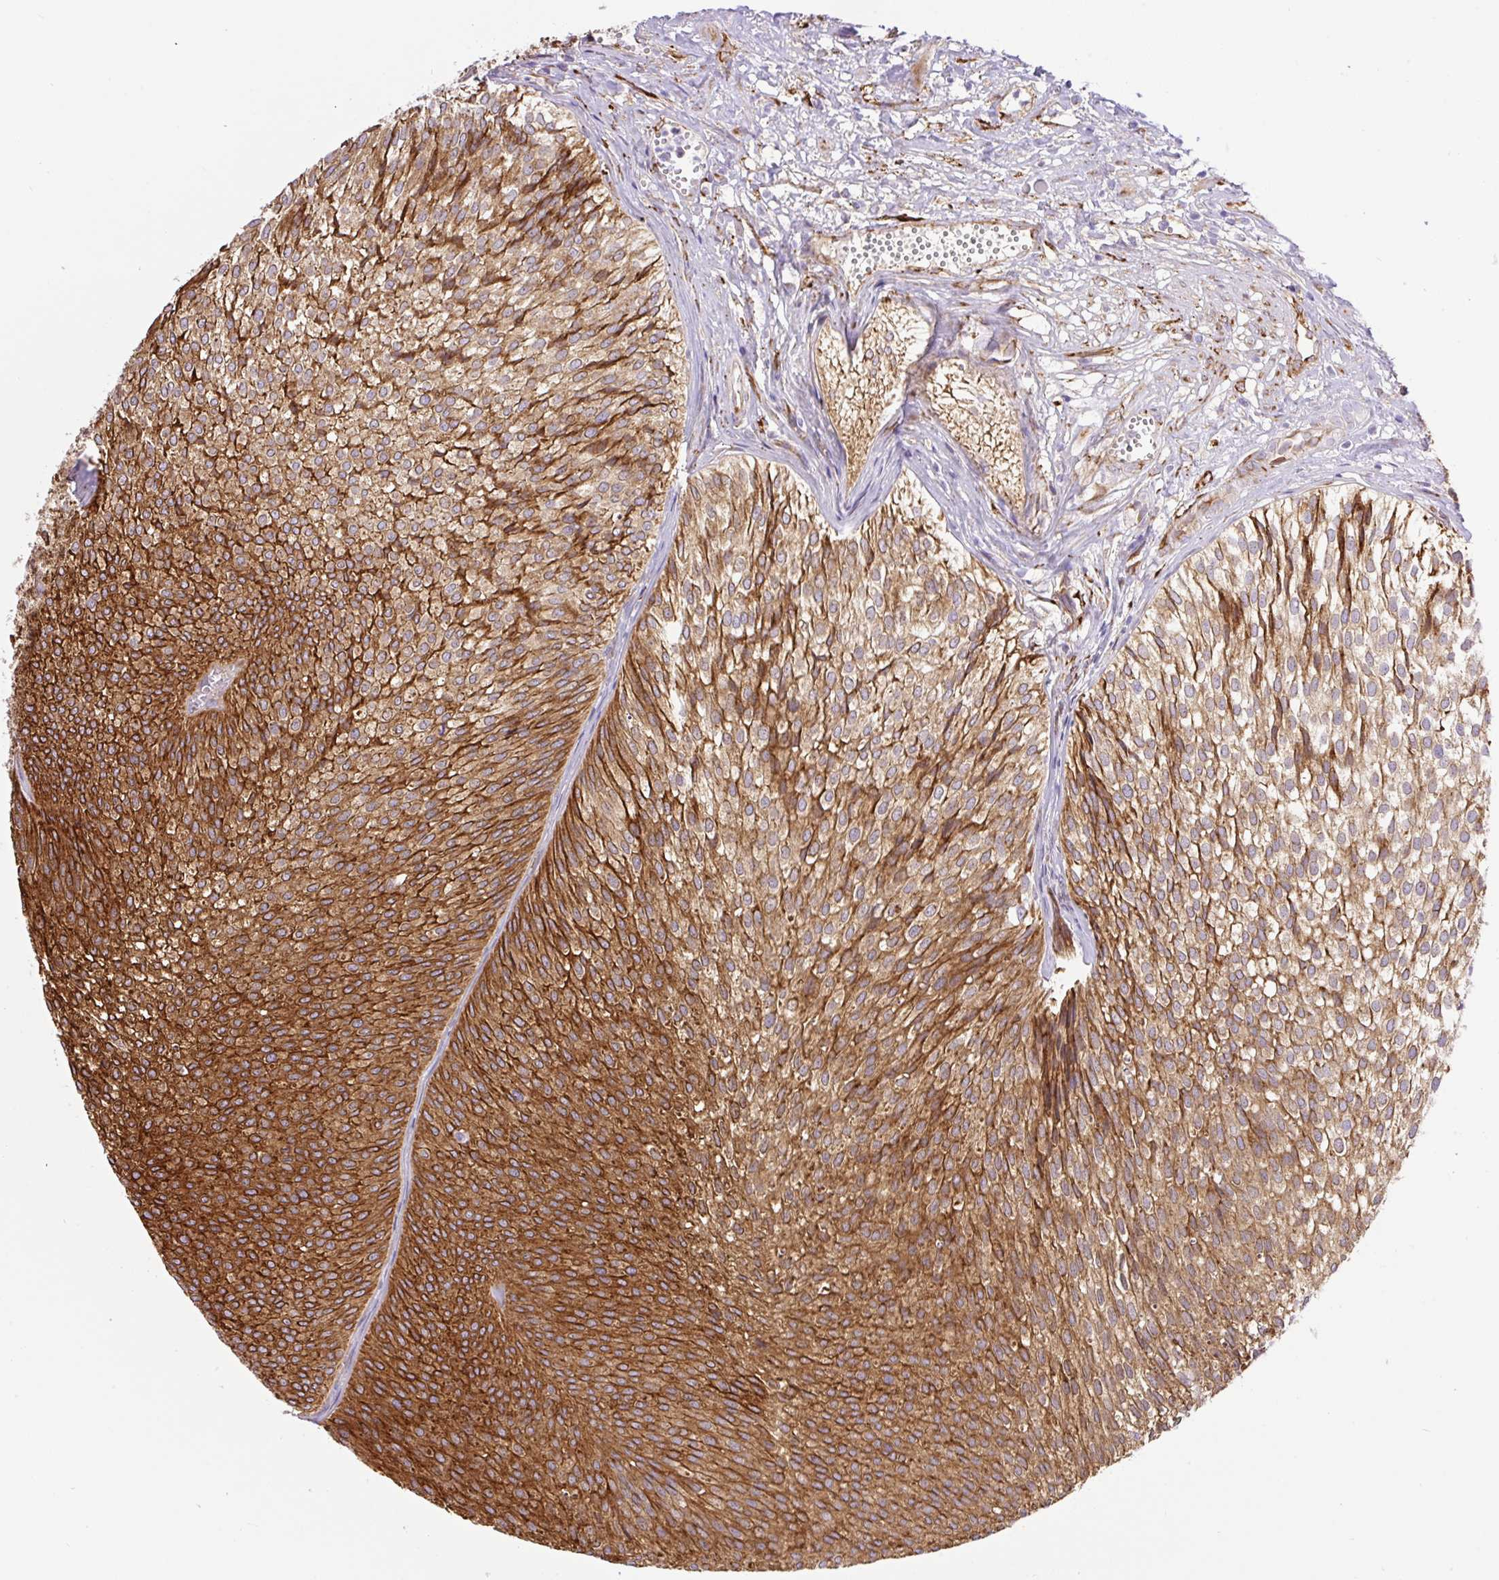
{"staining": {"intensity": "strong", "quantity": ">75%", "location": "cytoplasmic/membranous"}, "tissue": "urothelial cancer", "cell_type": "Tumor cells", "image_type": "cancer", "snomed": [{"axis": "morphology", "description": "Urothelial carcinoma, Low grade"}, {"axis": "topography", "description": "Urinary bladder"}], "caption": "Urothelial cancer stained with immunohistochemistry exhibits strong cytoplasmic/membranous positivity in about >75% of tumor cells.", "gene": "RAB30", "patient": {"sex": "male", "age": 91}}